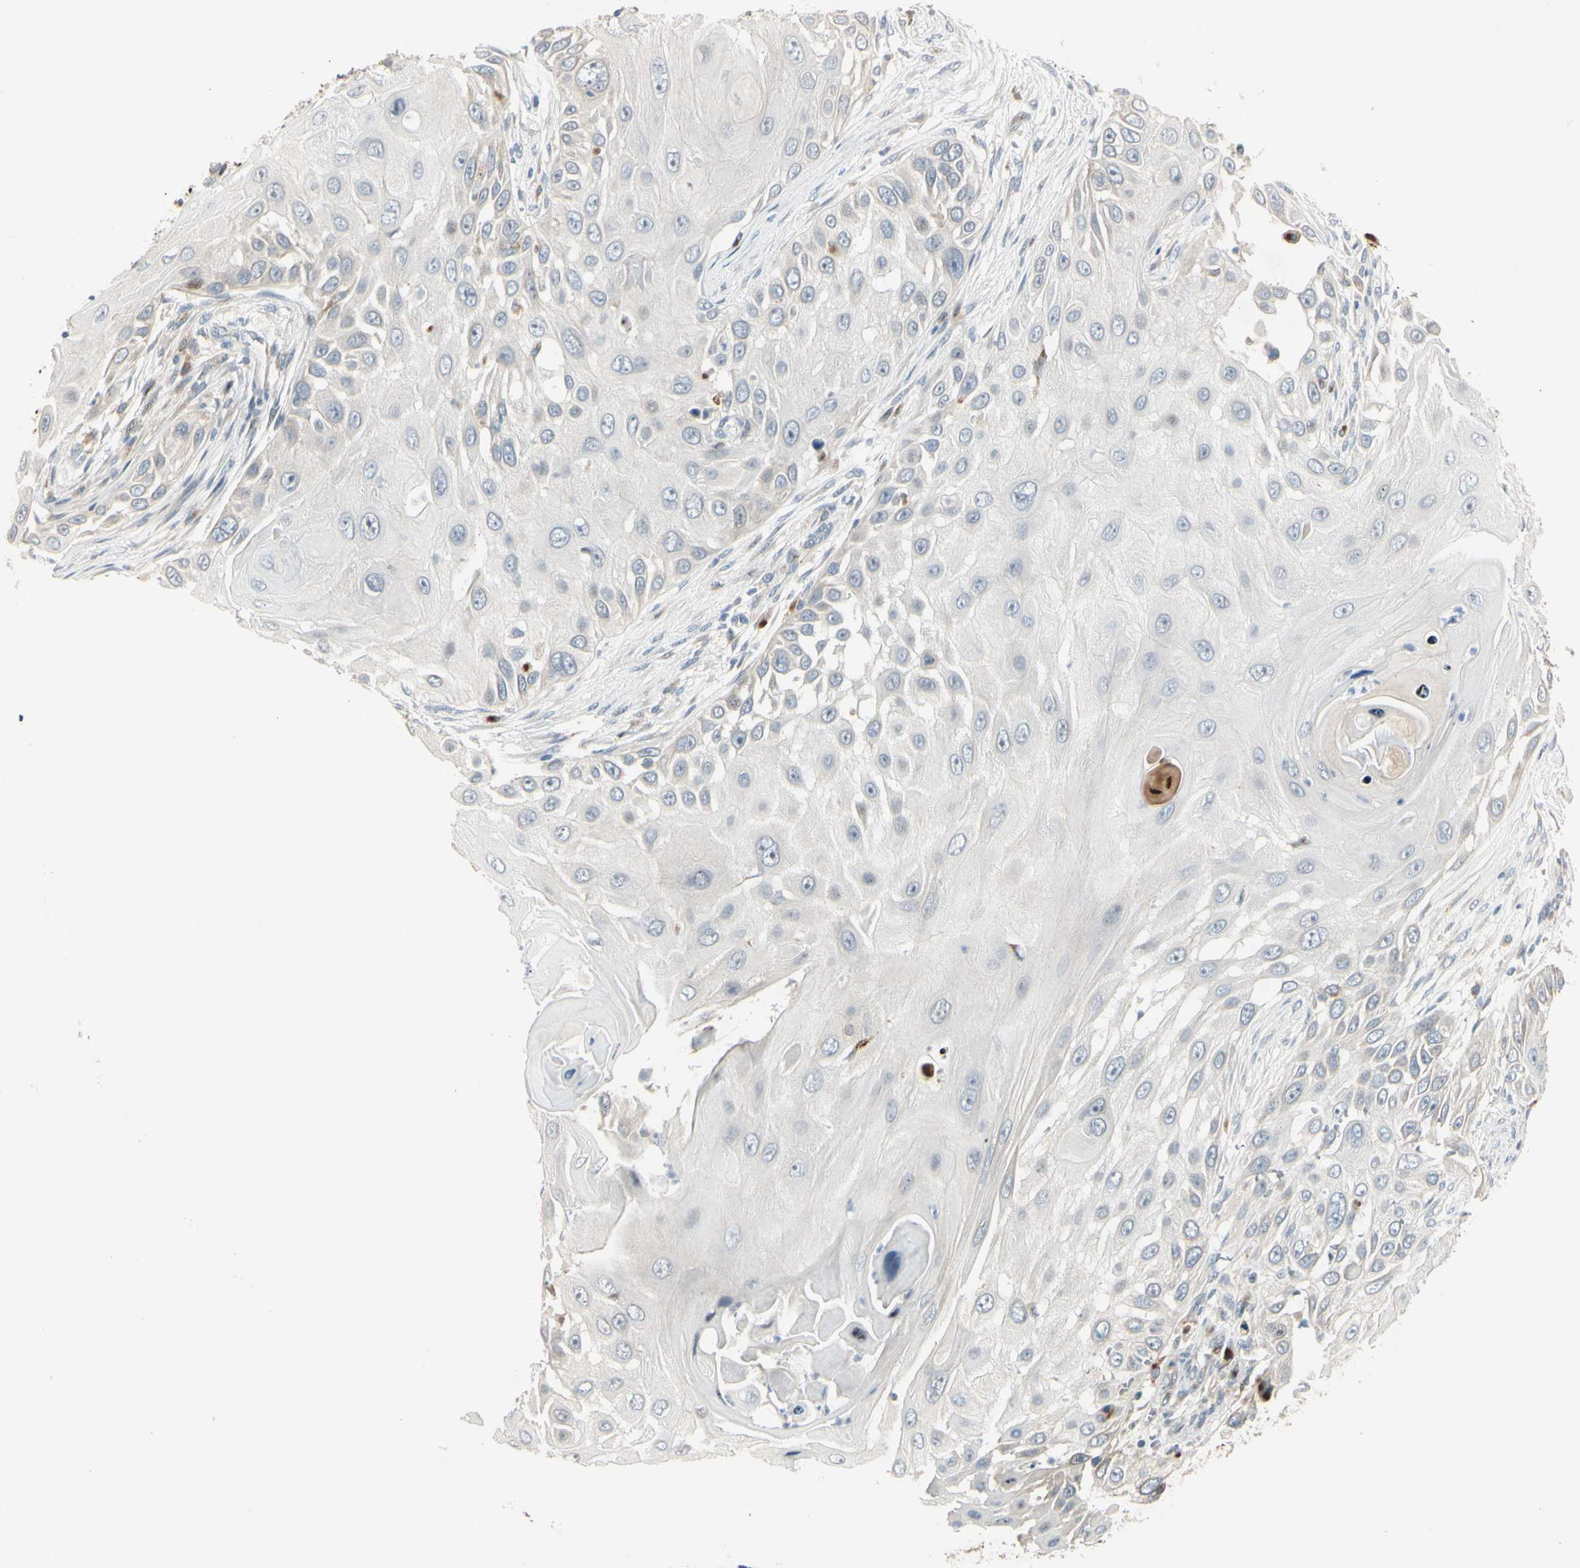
{"staining": {"intensity": "negative", "quantity": "none", "location": "none"}, "tissue": "skin cancer", "cell_type": "Tumor cells", "image_type": "cancer", "snomed": [{"axis": "morphology", "description": "Squamous cell carcinoma, NOS"}, {"axis": "topography", "description": "Skin"}], "caption": "Photomicrograph shows no protein staining in tumor cells of skin cancer (squamous cell carcinoma) tissue.", "gene": "NDFIP1", "patient": {"sex": "female", "age": 44}}